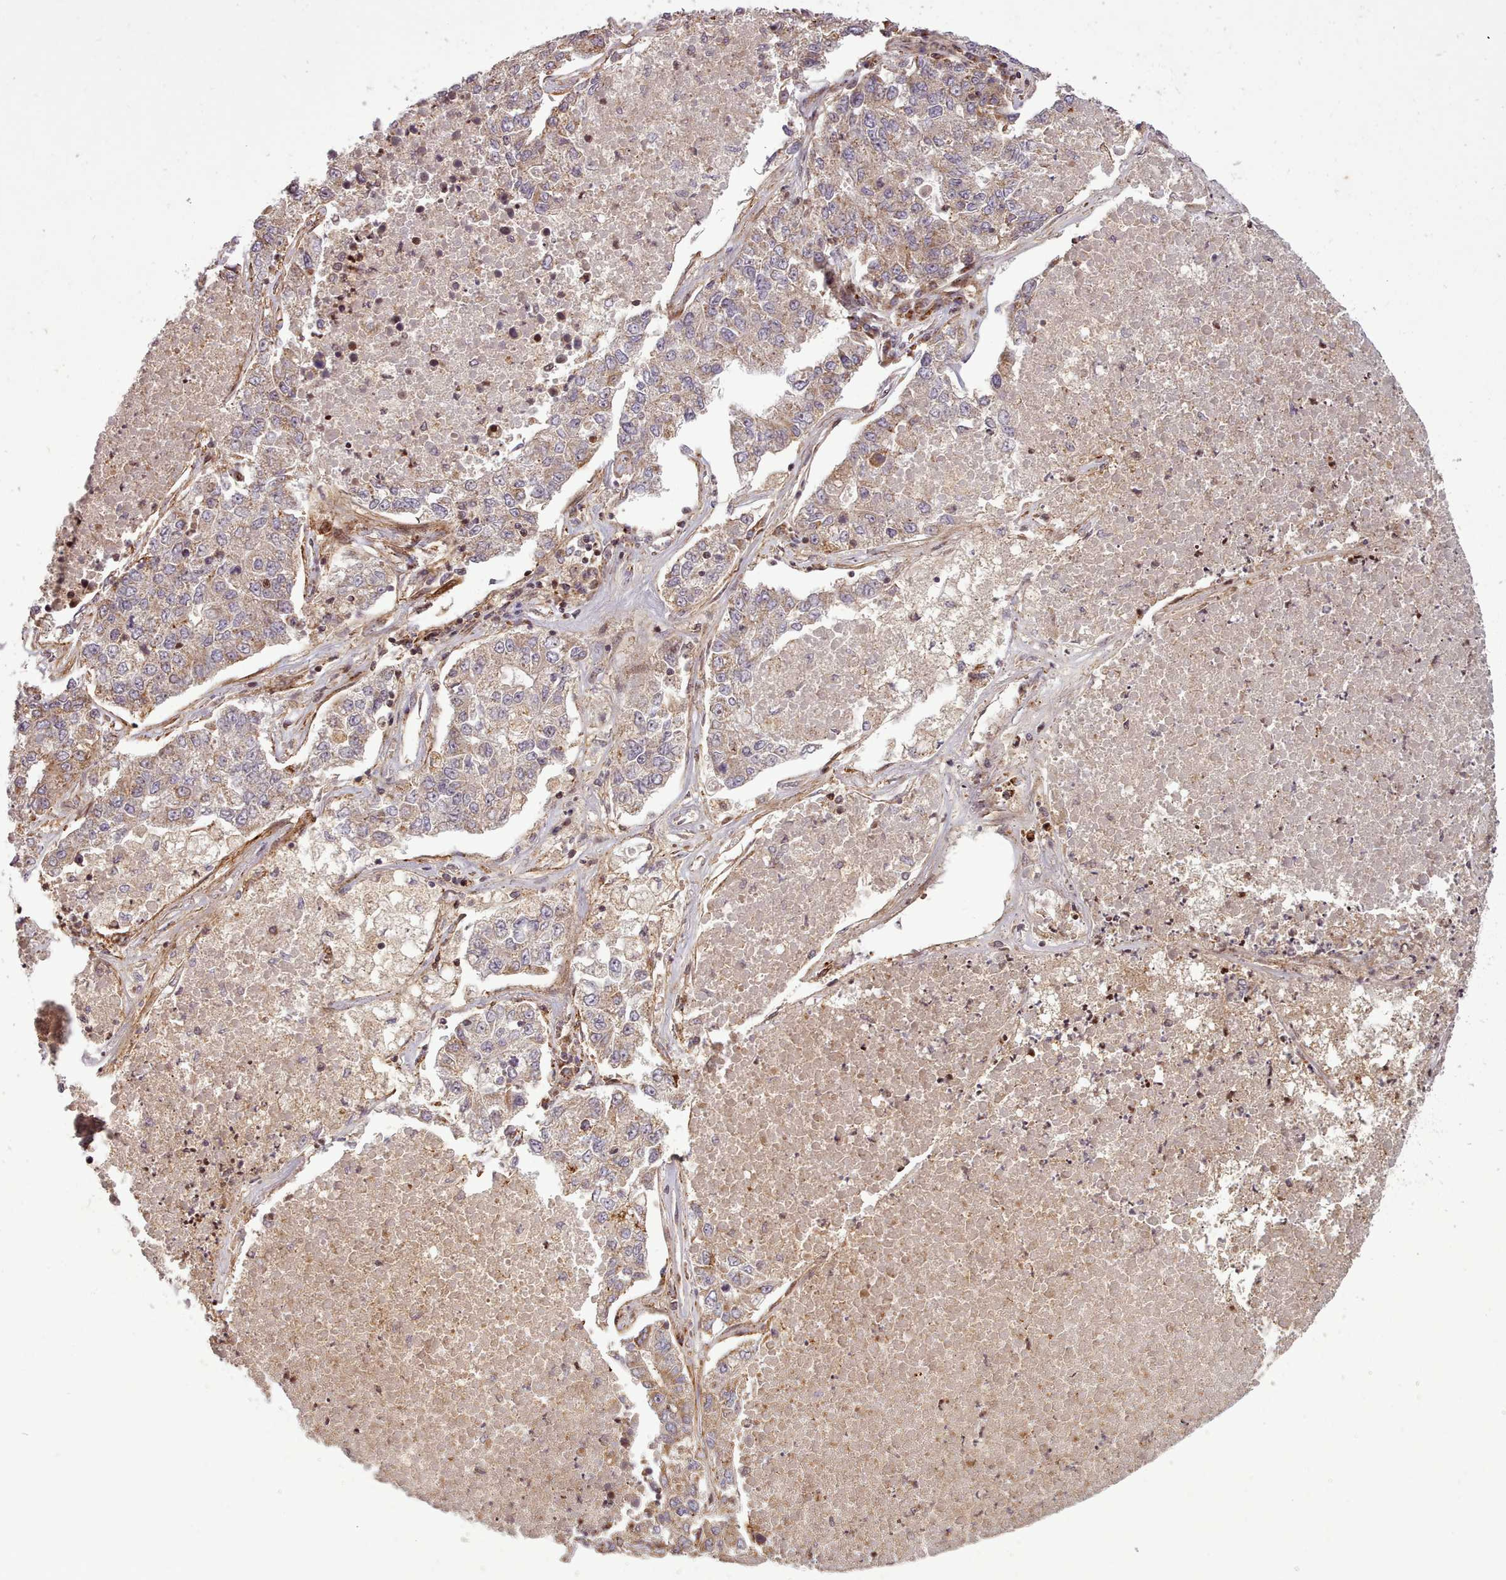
{"staining": {"intensity": "negative", "quantity": "none", "location": "none"}, "tissue": "lung cancer", "cell_type": "Tumor cells", "image_type": "cancer", "snomed": [{"axis": "morphology", "description": "Adenocarcinoma, NOS"}, {"axis": "topography", "description": "Lung"}], "caption": "DAB (3,3'-diaminobenzidine) immunohistochemical staining of adenocarcinoma (lung) exhibits no significant staining in tumor cells.", "gene": "NLRP7", "patient": {"sex": "male", "age": 49}}